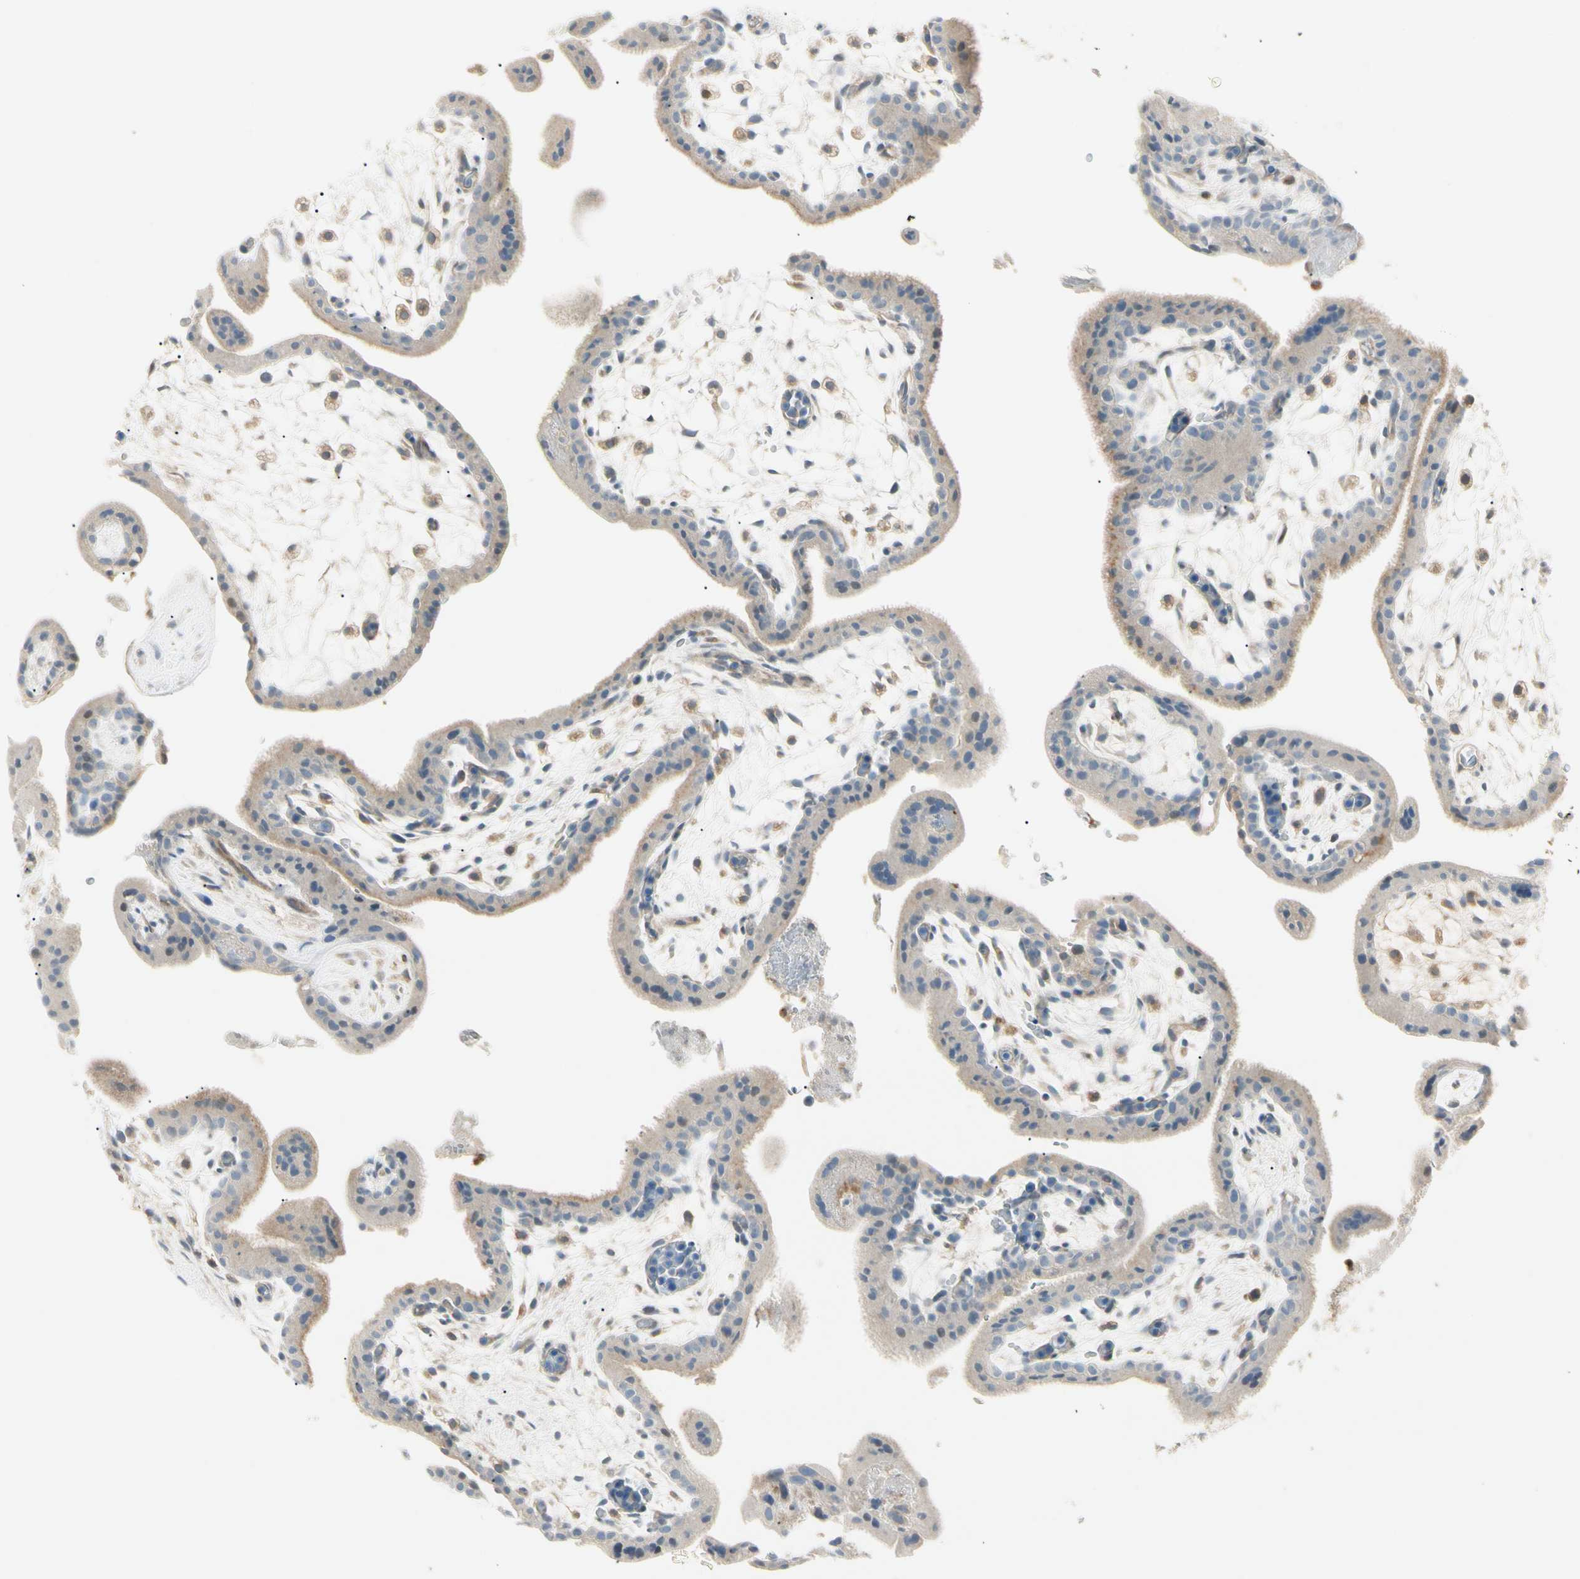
{"staining": {"intensity": "weak", "quantity": "<25%", "location": "cytoplasmic/membranous"}, "tissue": "placenta", "cell_type": "Trophoblastic cells", "image_type": "normal", "snomed": [{"axis": "morphology", "description": "Normal tissue, NOS"}, {"axis": "topography", "description": "Placenta"}], "caption": "This image is of normal placenta stained with IHC to label a protein in brown with the nuclei are counter-stained blue. There is no expression in trophoblastic cells.", "gene": "LPCAT2", "patient": {"sex": "female", "age": 35}}